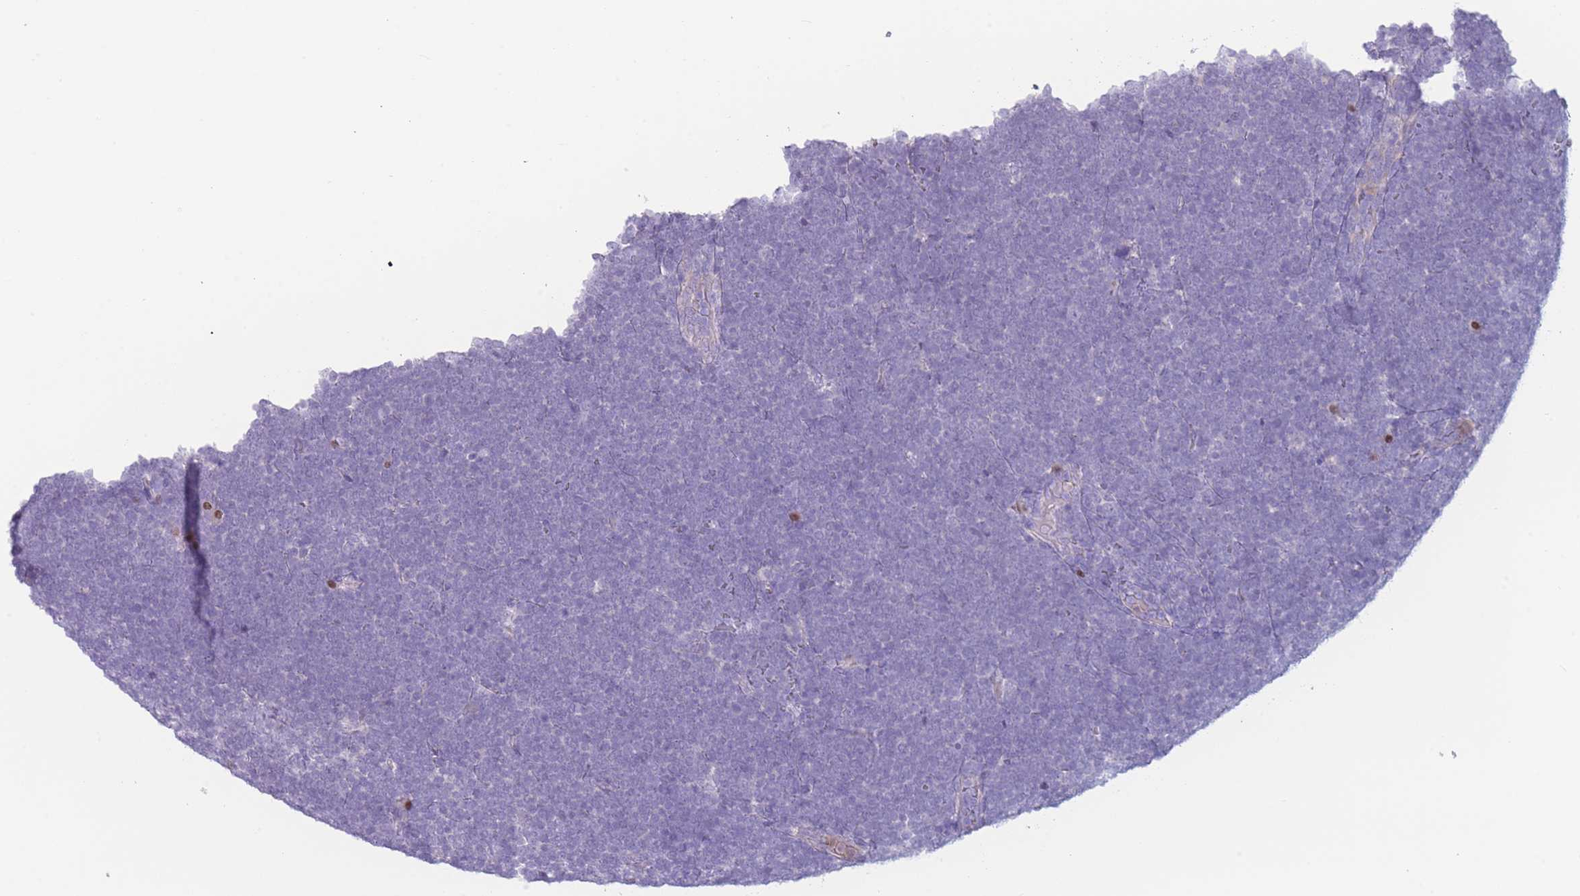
{"staining": {"intensity": "negative", "quantity": "none", "location": "none"}, "tissue": "lymphoma", "cell_type": "Tumor cells", "image_type": "cancer", "snomed": [{"axis": "morphology", "description": "Malignant lymphoma, non-Hodgkin's type, High grade"}, {"axis": "topography", "description": "Lymph node"}], "caption": "Immunohistochemistry (IHC) photomicrograph of neoplastic tissue: high-grade malignant lymphoma, non-Hodgkin's type stained with DAB (3,3'-diaminobenzidine) exhibits no significant protein positivity in tumor cells.", "gene": "BHLHA15", "patient": {"sex": "male", "age": 13}}